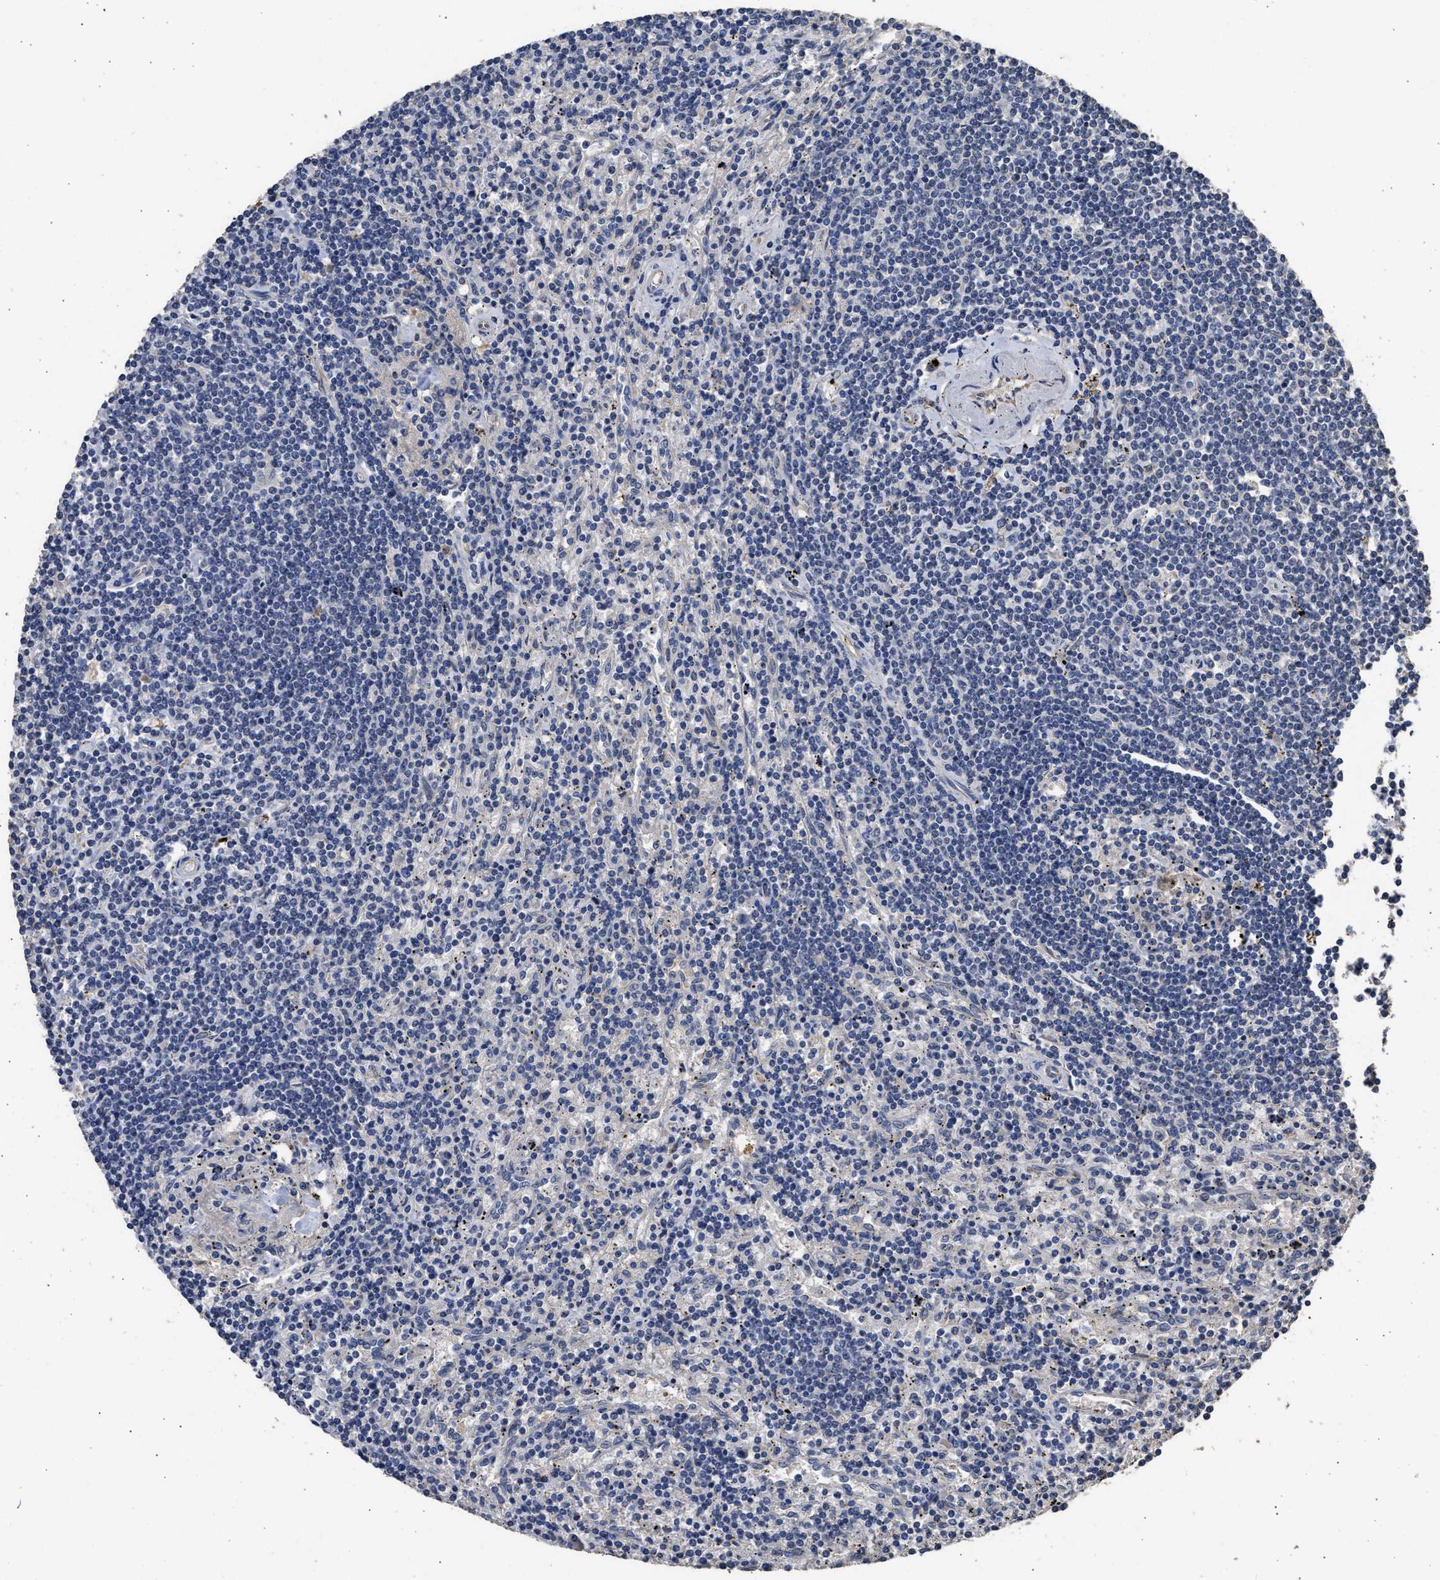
{"staining": {"intensity": "negative", "quantity": "none", "location": "none"}, "tissue": "lymphoma", "cell_type": "Tumor cells", "image_type": "cancer", "snomed": [{"axis": "morphology", "description": "Malignant lymphoma, non-Hodgkin's type, Low grade"}, {"axis": "topography", "description": "Spleen"}], "caption": "A micrograph of low-grade malignant lymphoma, non-Hodgkin's type stained for a protein reveals no brown staining in tumor cells.", "gene": "SPINT2", "patient": {"sex": "male", "age": 76}}